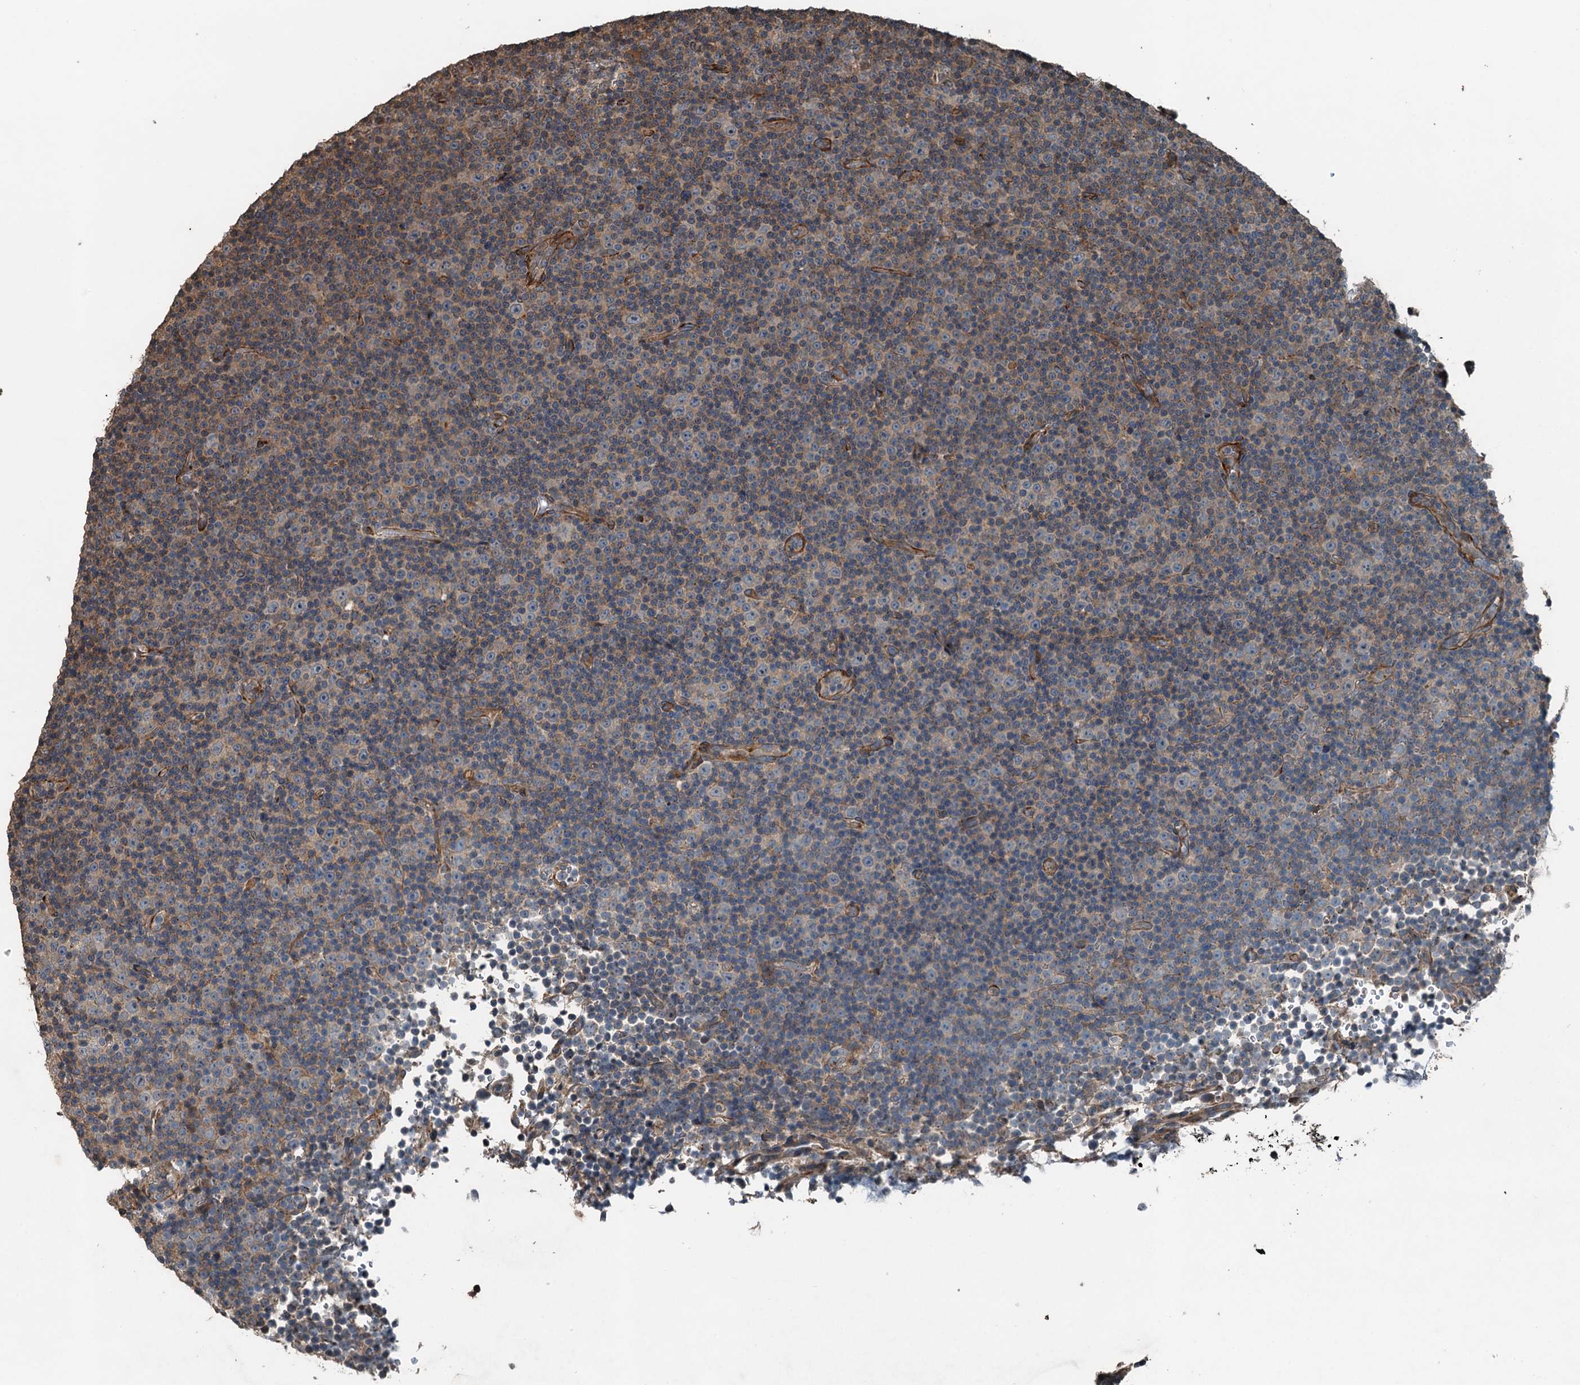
{"staining": {"intensity": "negative", "quantity": "none", "location": "none"}, "tissue": "lymphoma", "cell_type": "Tumor cells", "image_type": "cancer", "snomed": [{"axis": "morphology", "description": "Malignant lymphoma, non-Hodgkin's type, Low grade"}, {"axis": "topography", "description": "Lymph node"}], "caption": "Protein analysis of low-grade malignant lymphoma, non-Hodgkin's type displays no significant expression in tumor cells.", "gene": "TCTN1", "patient": {"sex": "female", "age": 67}}